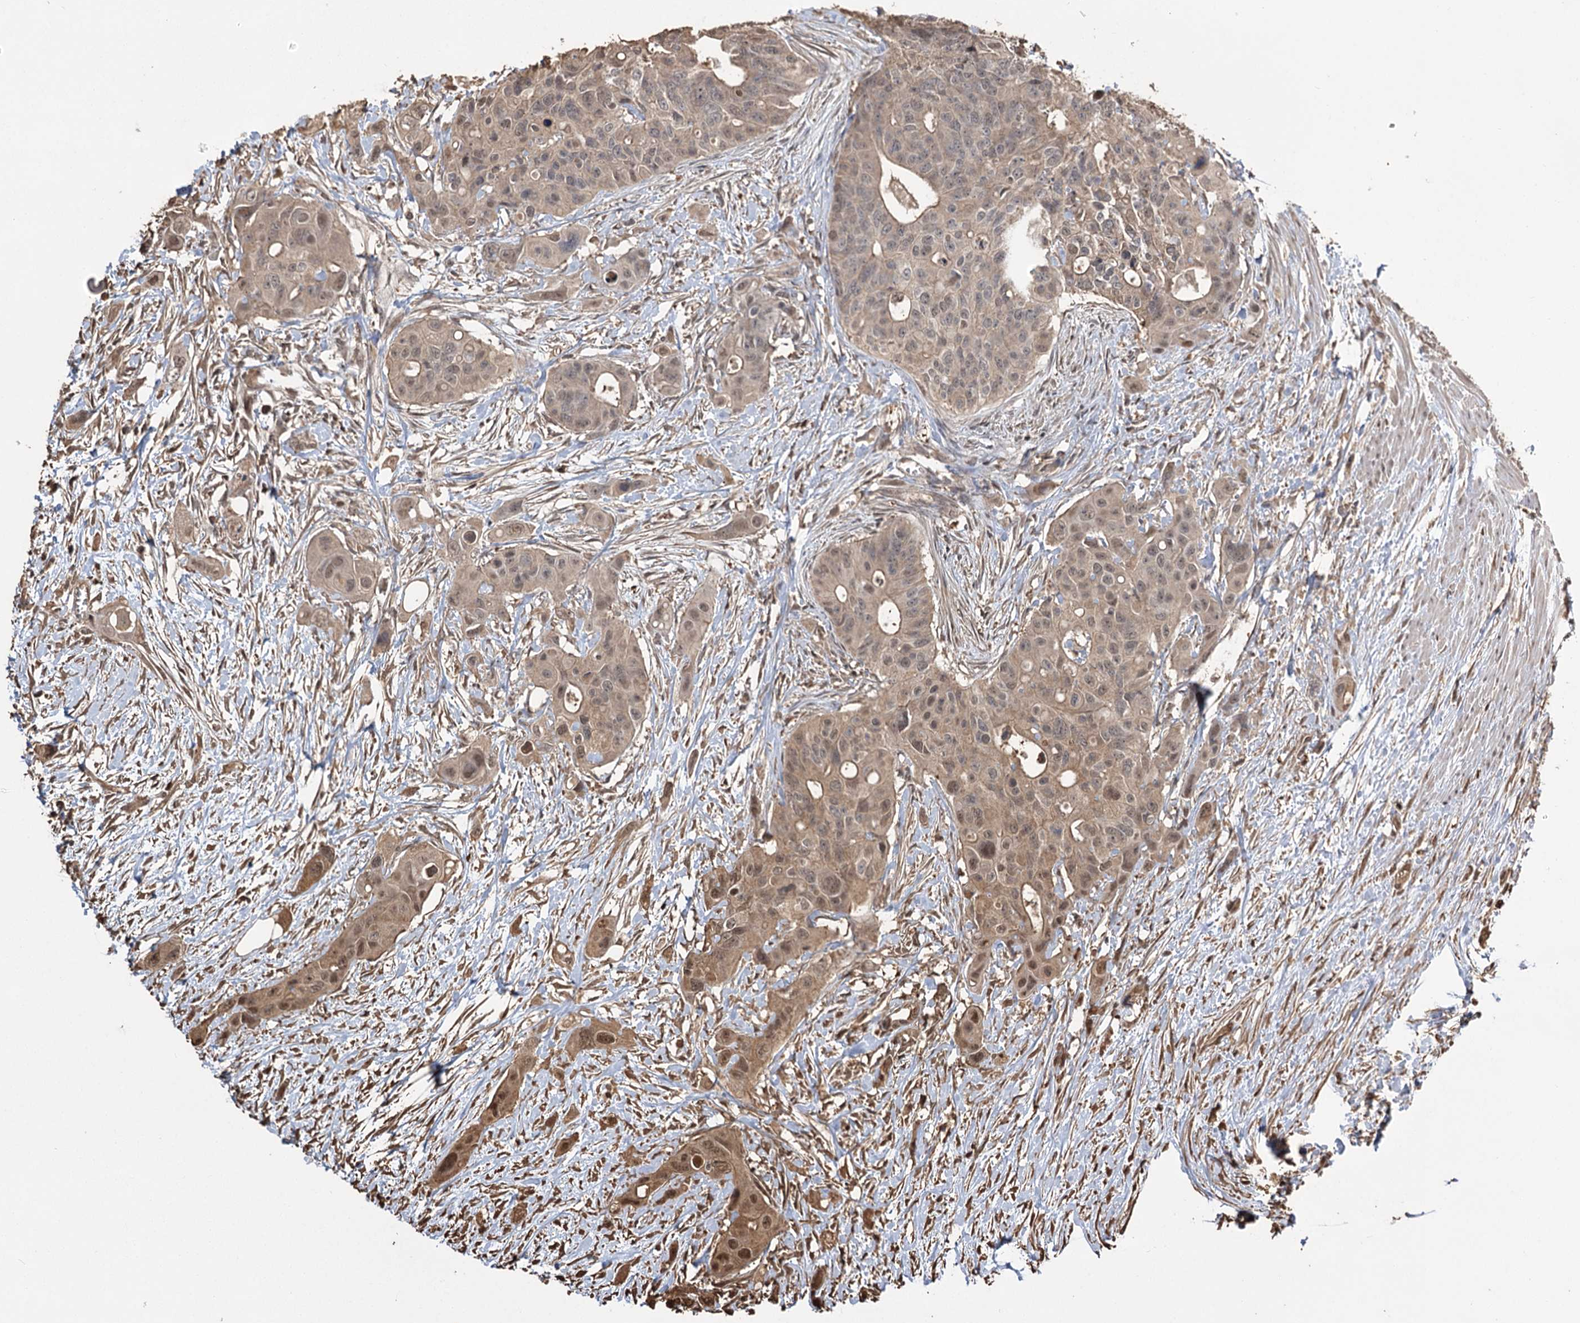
{"staining": {"intensity": "moderate", "quantity": "25%-75%", "location": "cytoplasmic/membranous,nuclear"}, "tissue": "colorectal cancer", "cell_type": "Tumor cells", "image_type": "cancer", "snomed": [{"axis": "morphology", "description": "Adenocarcinoma, NOS"}, {"axis": "topography", "description": "Colon"}], "caption": "Immunohistochemical staining of colorectal cancer (adenocarcinoma) demonstrates moderate cytoplasmic/membranous and nuclear protein positivity in approximately 25%-75% of tumor cells.", "gene": "PLCH1", "patient": {"sex": "male", "age": 77}}